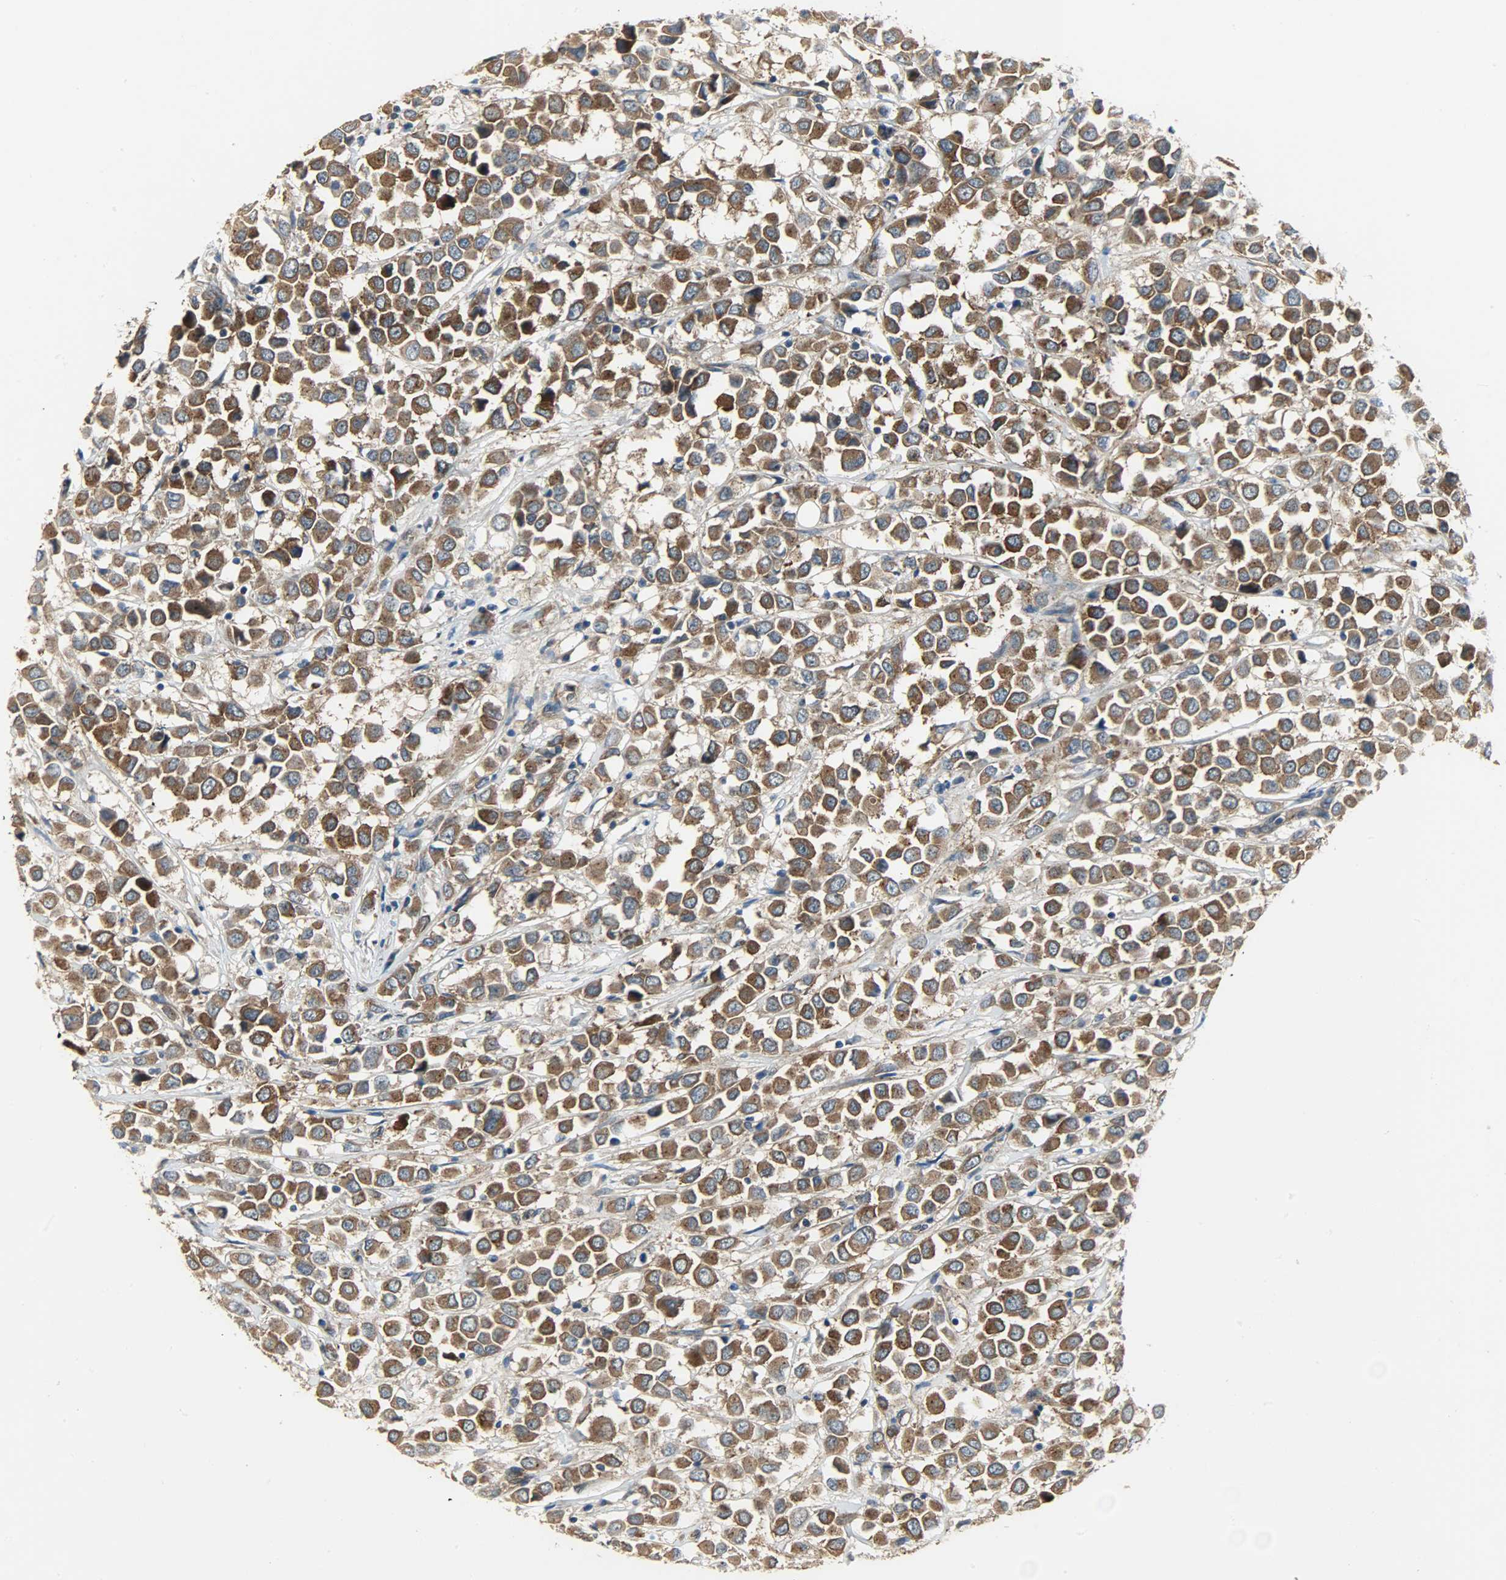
{"staining": {"intensity": "moderate", "quantity": ">75%", "location": "cytoplasmic/membranous"}, "tissue": "breast cancer", "cell_type": "Tumor cells", "image_type": "cancer", "snomed": [{"axis": "morphology", "description": "Duct carcinoma"}, {"axis": "topography", "description": "Breast"}], "caption": "Breast cancer stained for a protein reveals moderate cytoplasmic/membranous positivity in tumor cells.", "gene": "KIAA1217", "patient": {"sex": "female", "age": 61}}